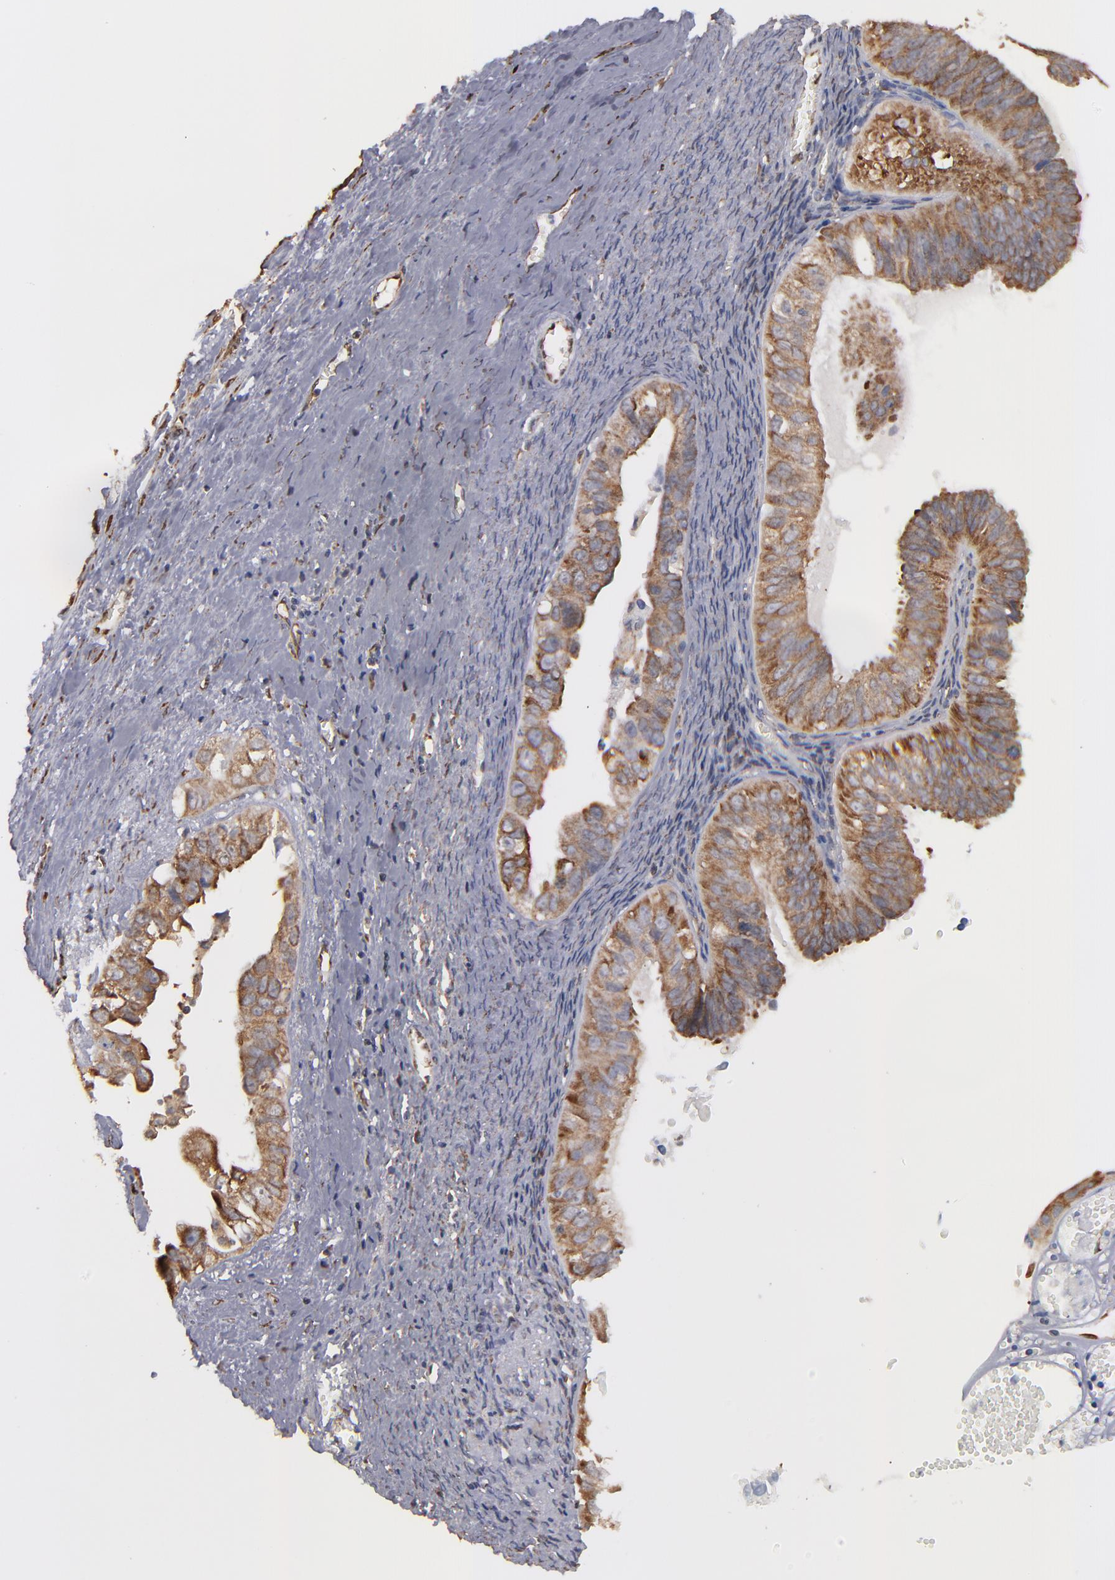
{"staining": {"intensity": "moderate", "quantity": ">75%", "location": "cytoplasmic/membranous"}, "tissue": "ovarian cancer", "cell_type": "Tumor cells", "image_type": "cancer", "snomed": [{"axis": "morphology", "description": "Carcinoma, endometroid"}, {"axis": "topography", "description": "Ovary"}], "caption": "This is an image of IHC staining of ovarian cancer, which shows moderate staining in the cytoplasmic/membranous of tumor cells.", "gene": "KTN1", "patient": {"sex": "female", "age": 85}}